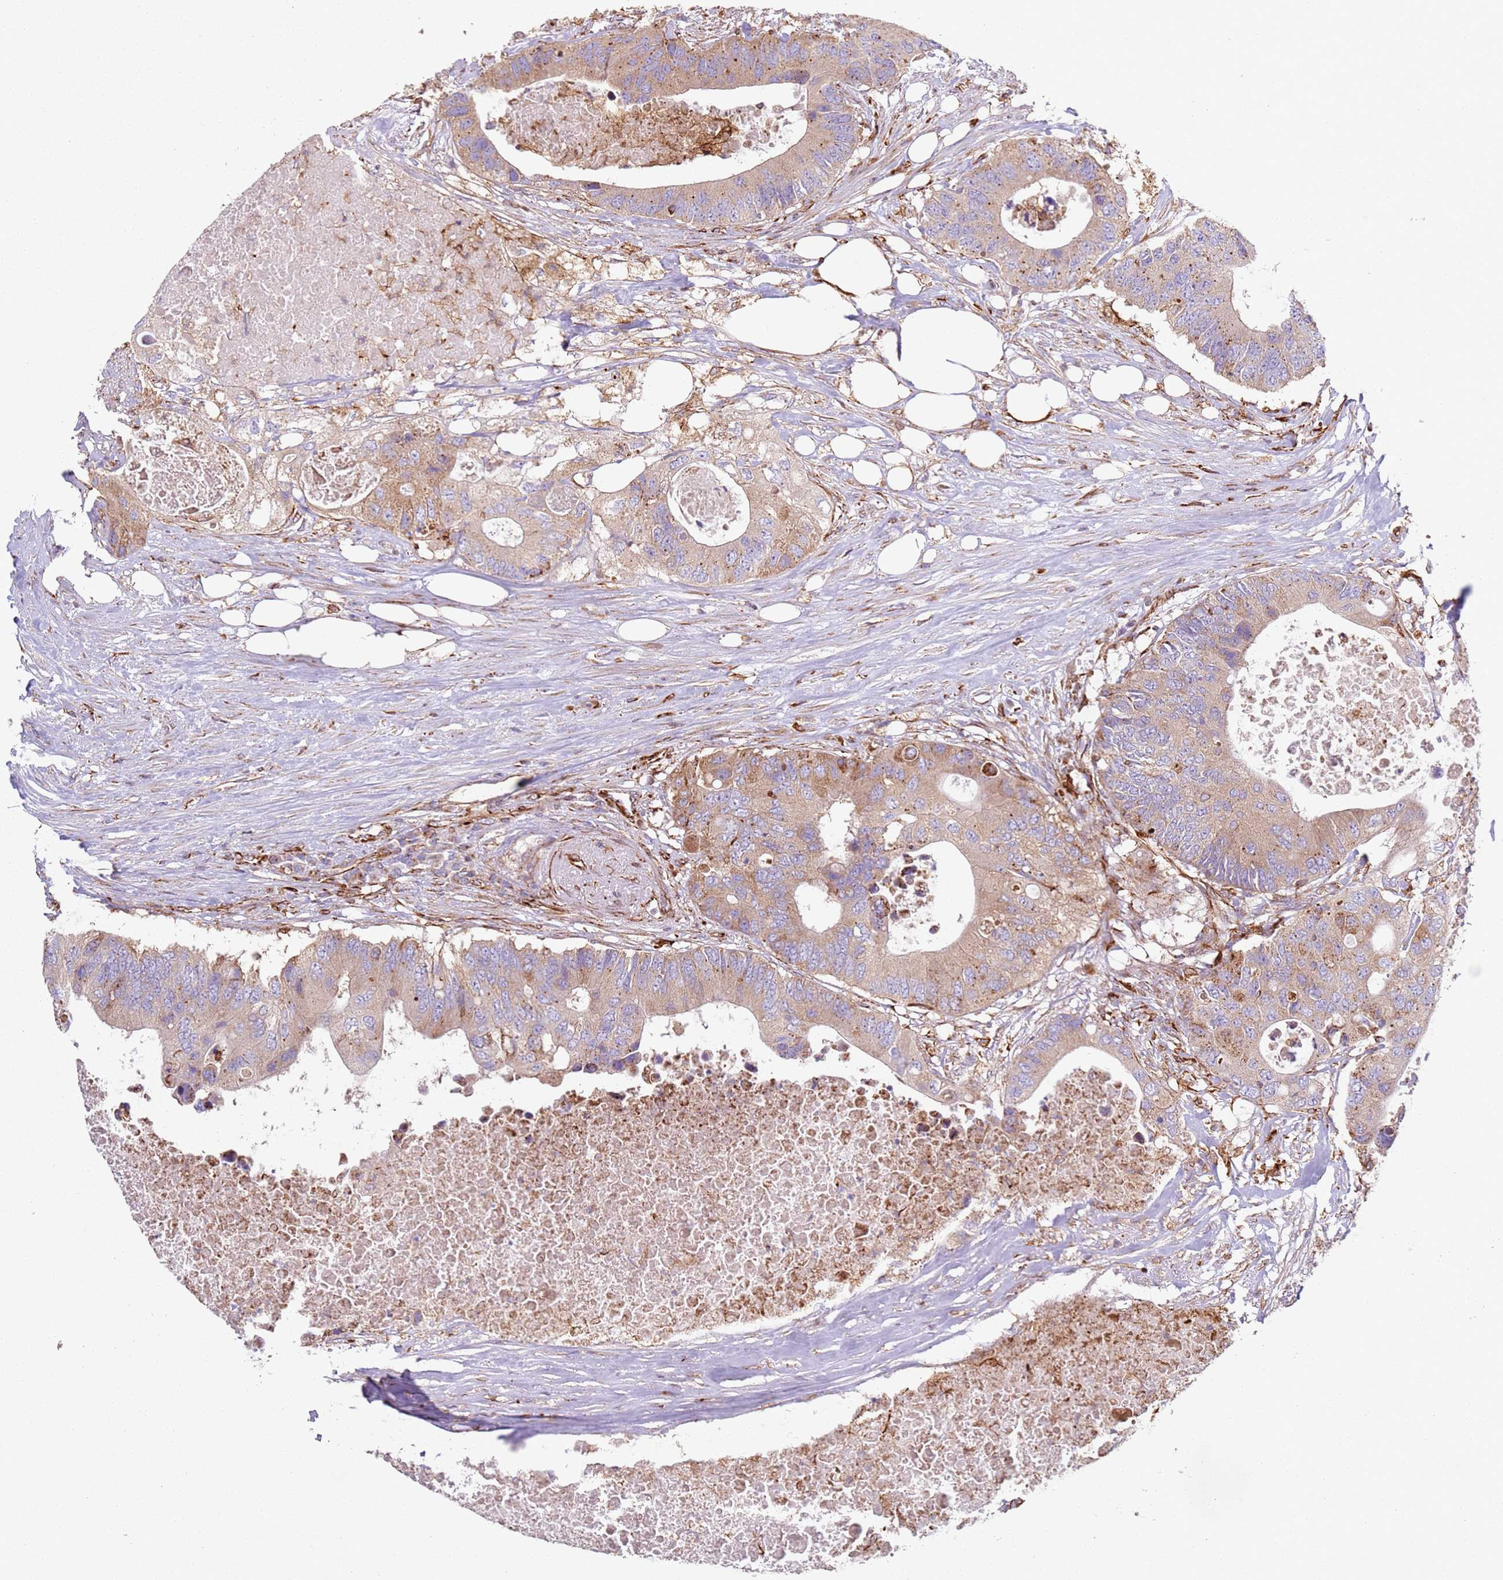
{"staining": {"intensity": "weak", "quantity": ">75%", "location": "cytoplasmic/membranous"}, "tissue": "colorectal cancer", "cell_type": "Tumor cells", "image_type": "cancer", "snomed": [{"axis": "morphology", "description": "Adenocarcinoma, NOS"}, {"axis": "topography", "description": "Colon"}], "caption": "Tumor cells display low levels of weak cytoplasmic/membranous positivity in approximately >75% of cells in colorectal cancer.", "gene": "SNAPIN", "patient": {"sex": "male", "age": 71}}